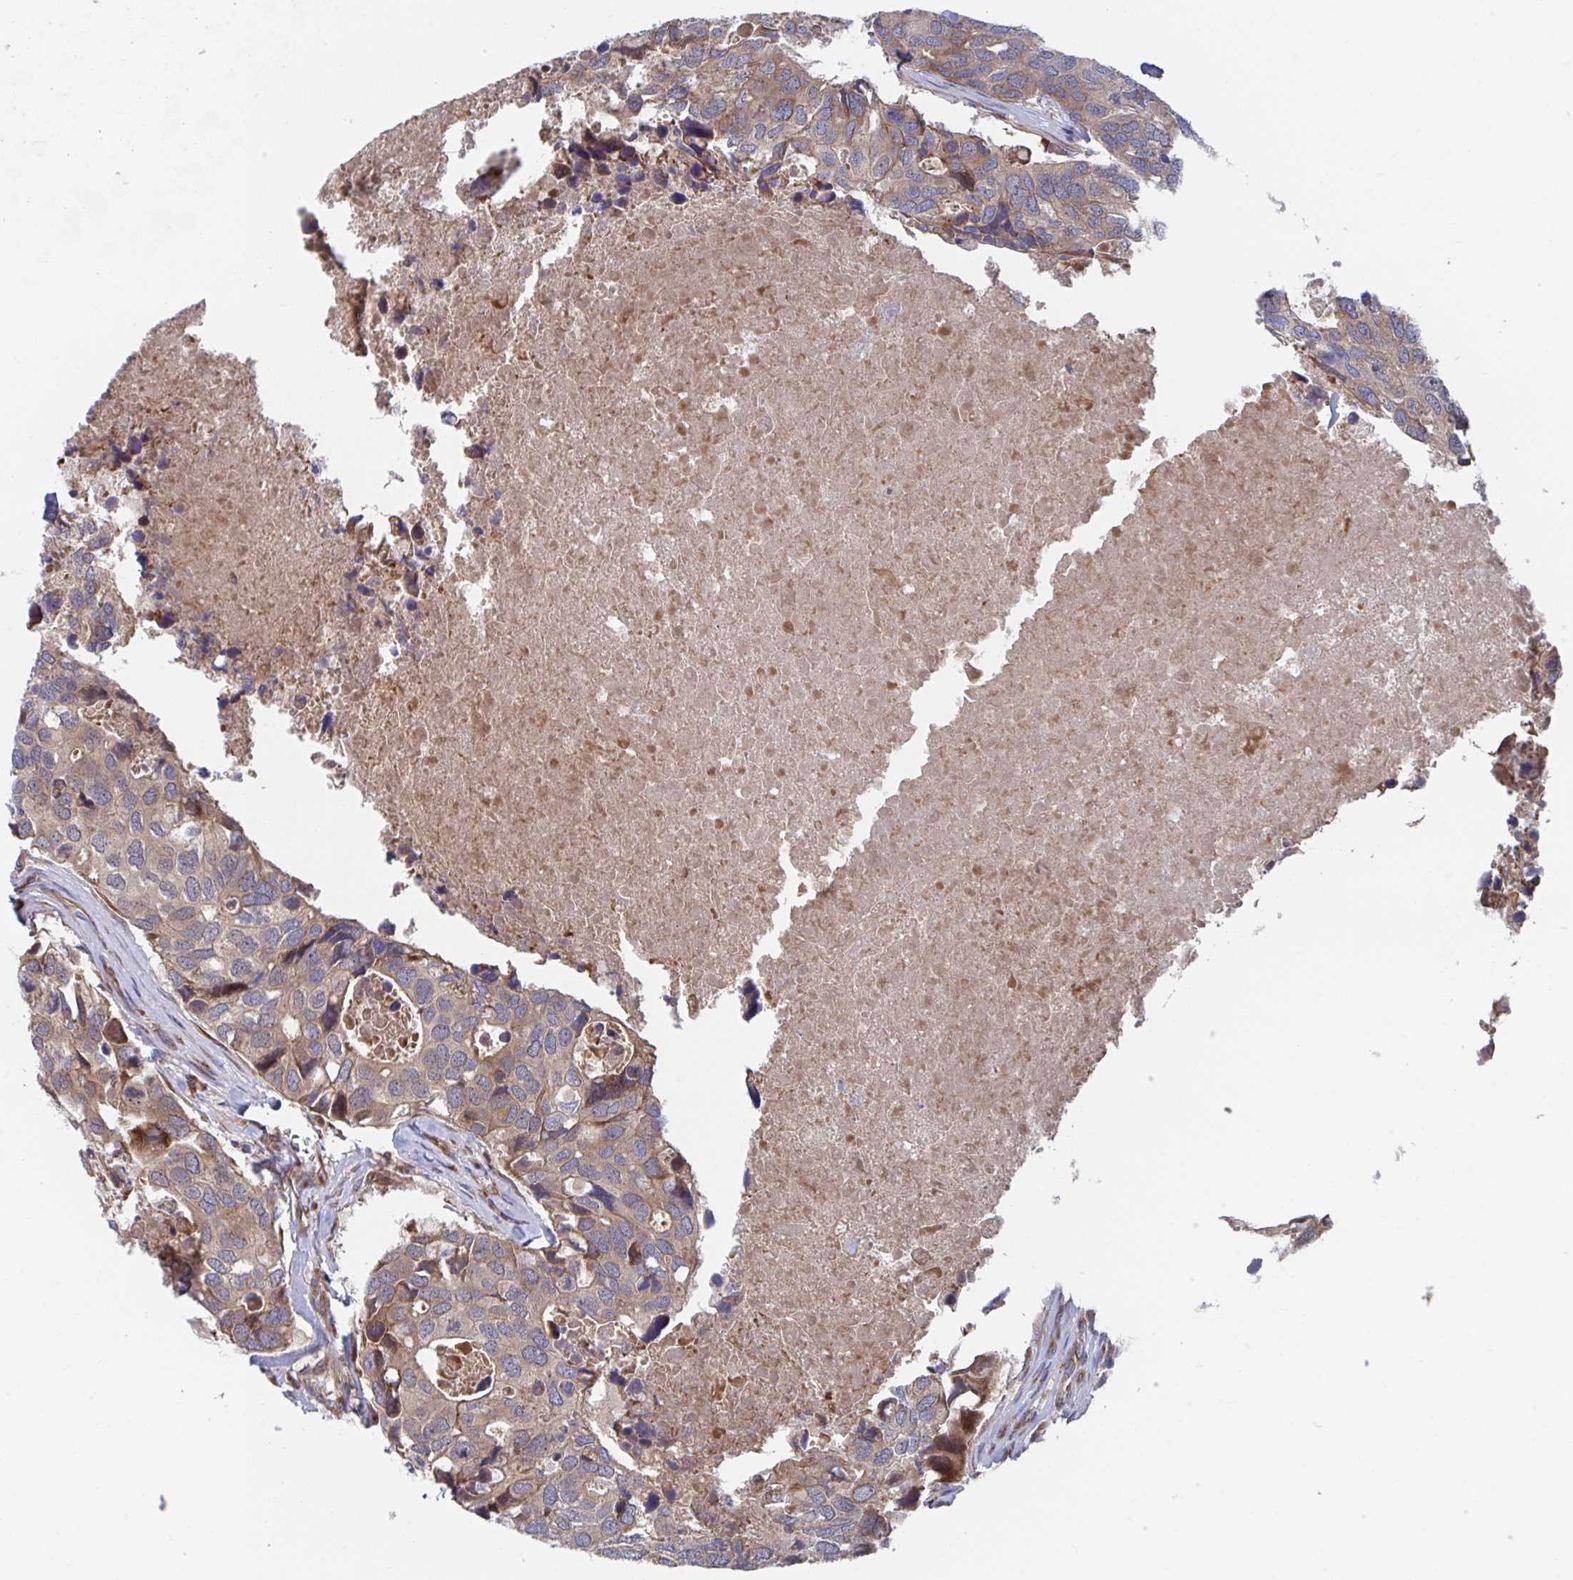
{"staining": {"intensity": "weak", "quantity": "25%-75%", "location": "cytoplasmic/membranous"}, "tissue": "breast cancer", "cell_type": "Tumor cells", "image_type": "cancer", "snomed": [{"axis": "morphology", "description": "Duct carcinoma"}, {"axis": "topography", "description": "Breast"}], "caption": "Immunohistochemical staining of breast cancer (invasive ductal carcinoma) demonstrates low levels of weak cytoplasmic/membranous expression in approximately 25%-75% of tumor cells.", "gene": "FJX1", "patient": {"sex": "female", "age": 83}}